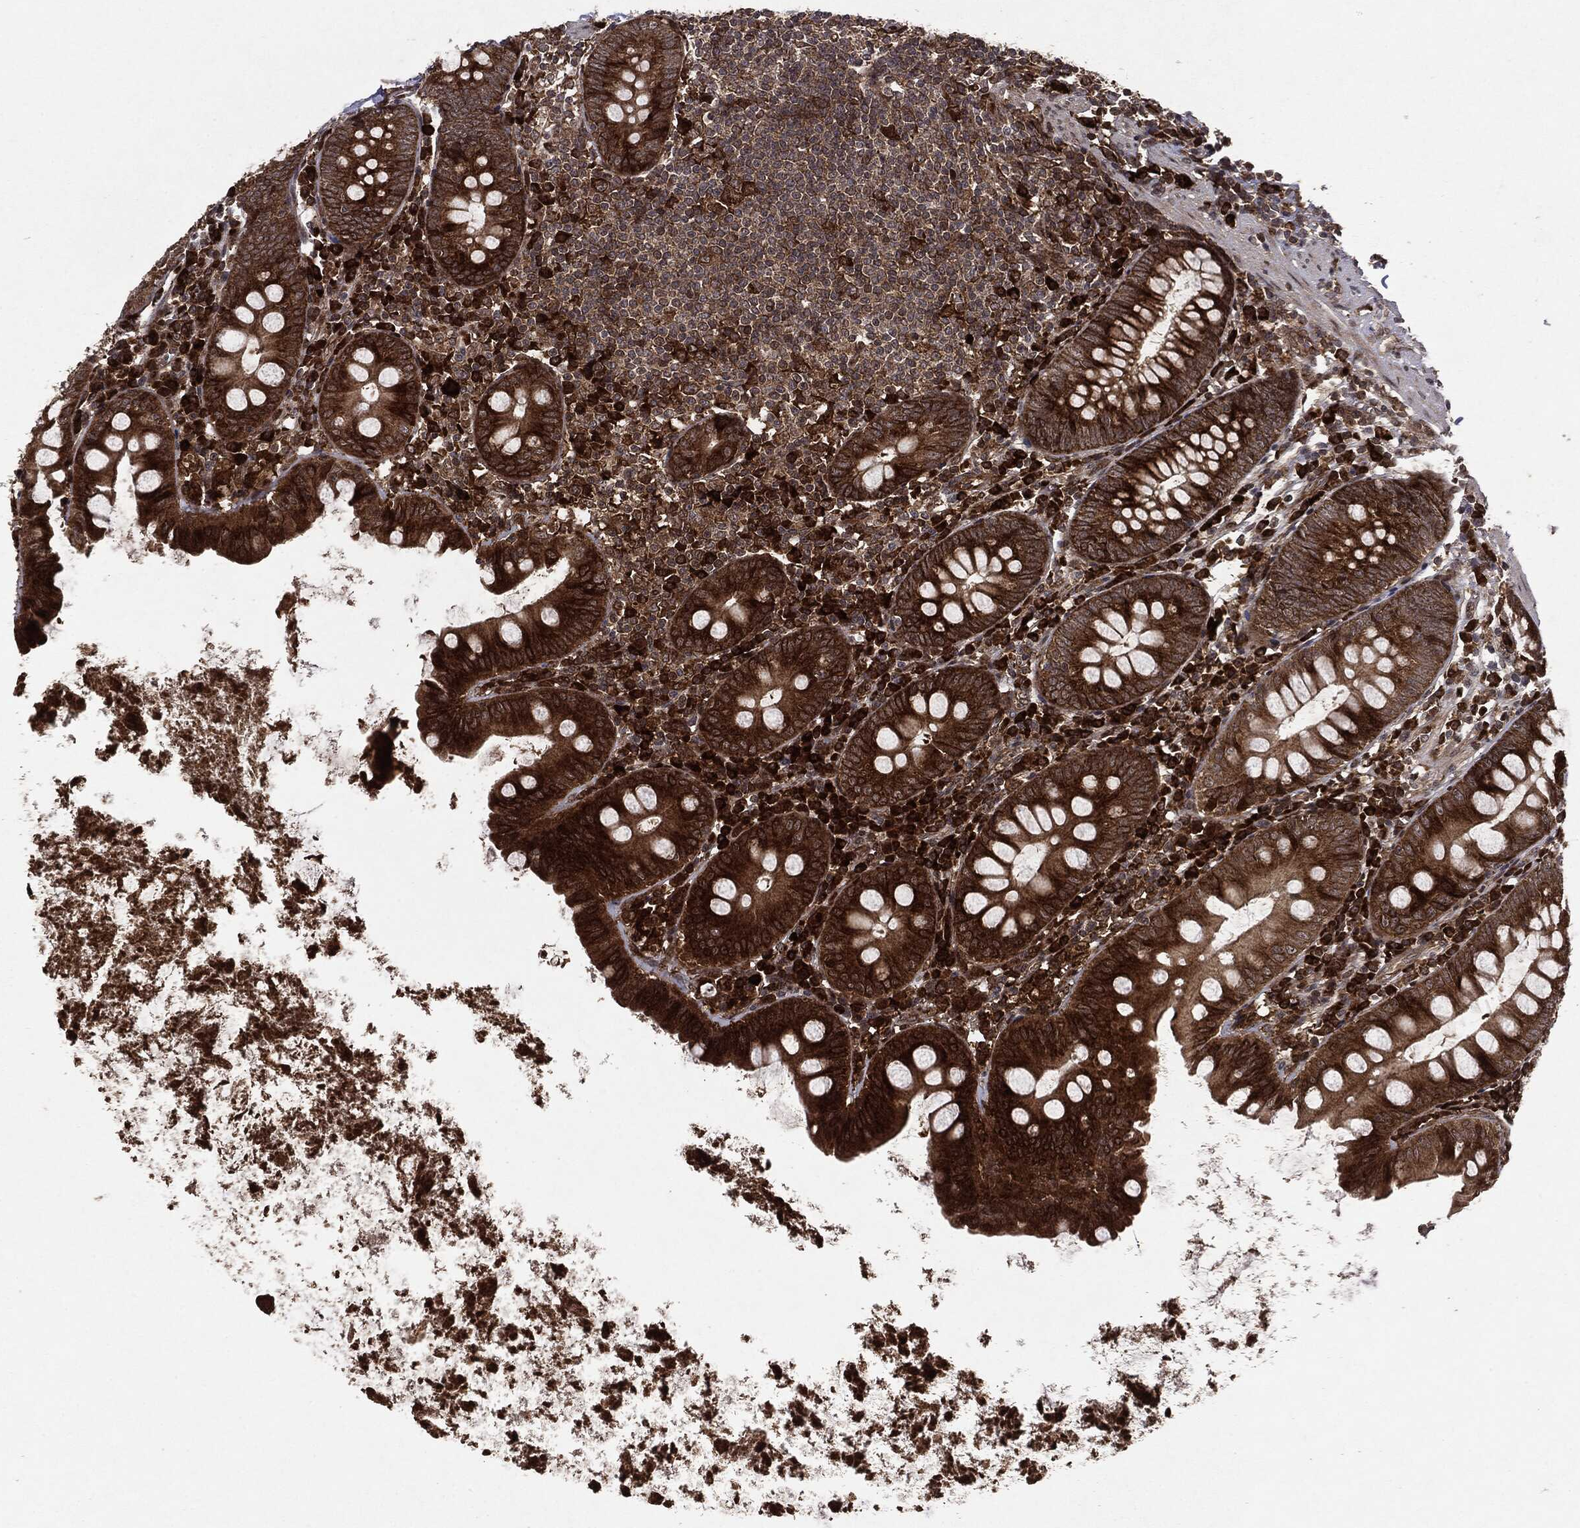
{"staining": {"intensity": "strong", "quantity": ">75%", "location": "cytoplasmic/membranous"}, "tissue": "appendix", "cell_type": "Glandular cells", "image_type": "normal", "snomed": [{"axis": "morphology", "description": "Normal tissue, NOS"}, {"axis": "topography", "description": "Appendix"}], "caption": "An immunohistochemistry (IHC) micrograph of unremarkable tissue is shown. Protein staining in brown labels strong cytoplasmic/membranous positivity in appendix within glandular cells. (DAB IHC, brown staining for protein, blue staining for nuclei).", "gene": "OTUB1", "patient": {"sex": "female", "age": 82}}